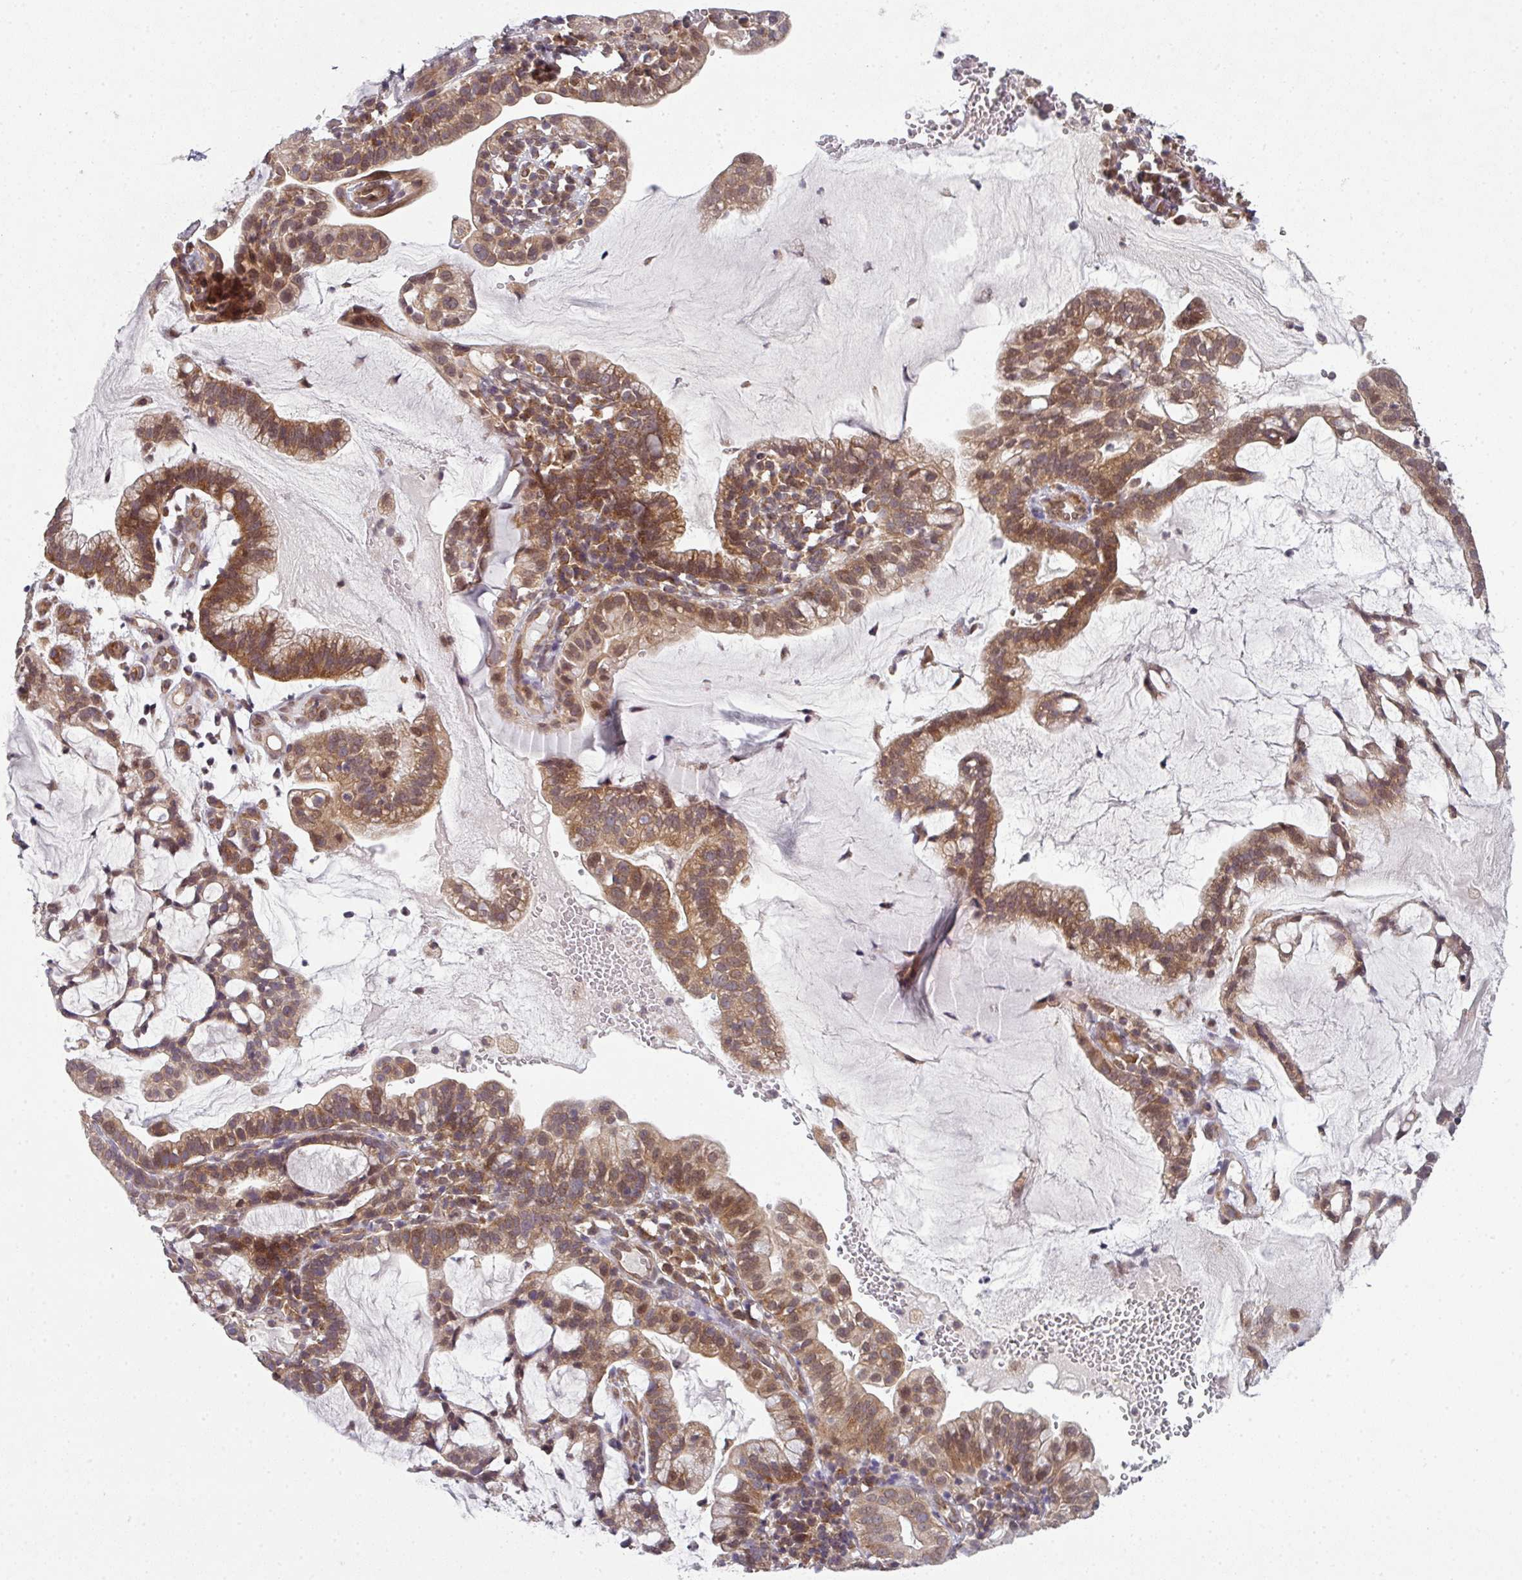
{"staining": {"intensity": "moderate", "quantity": ">75%", "location": "cytoplasmic/membranous,nuclear"}, "tissue": "cervical cancer", "cell_type": "Tumor cells", "image_type": "cancer", "snomed": [{"axis": "morphology", "description": "Adenocarcinoma, NOS"}, {"axis": "topography", "description": "Cervix"}], "caption": "Cervical cancer (adenocarcinoma) stained with a brown dye reveals moderate cytoplasmic/membranous and nuclear positive positivity in about >75% of tumor cells.", "gene": "CAMLG", "patient": {"sex": "female", "age": 41}}